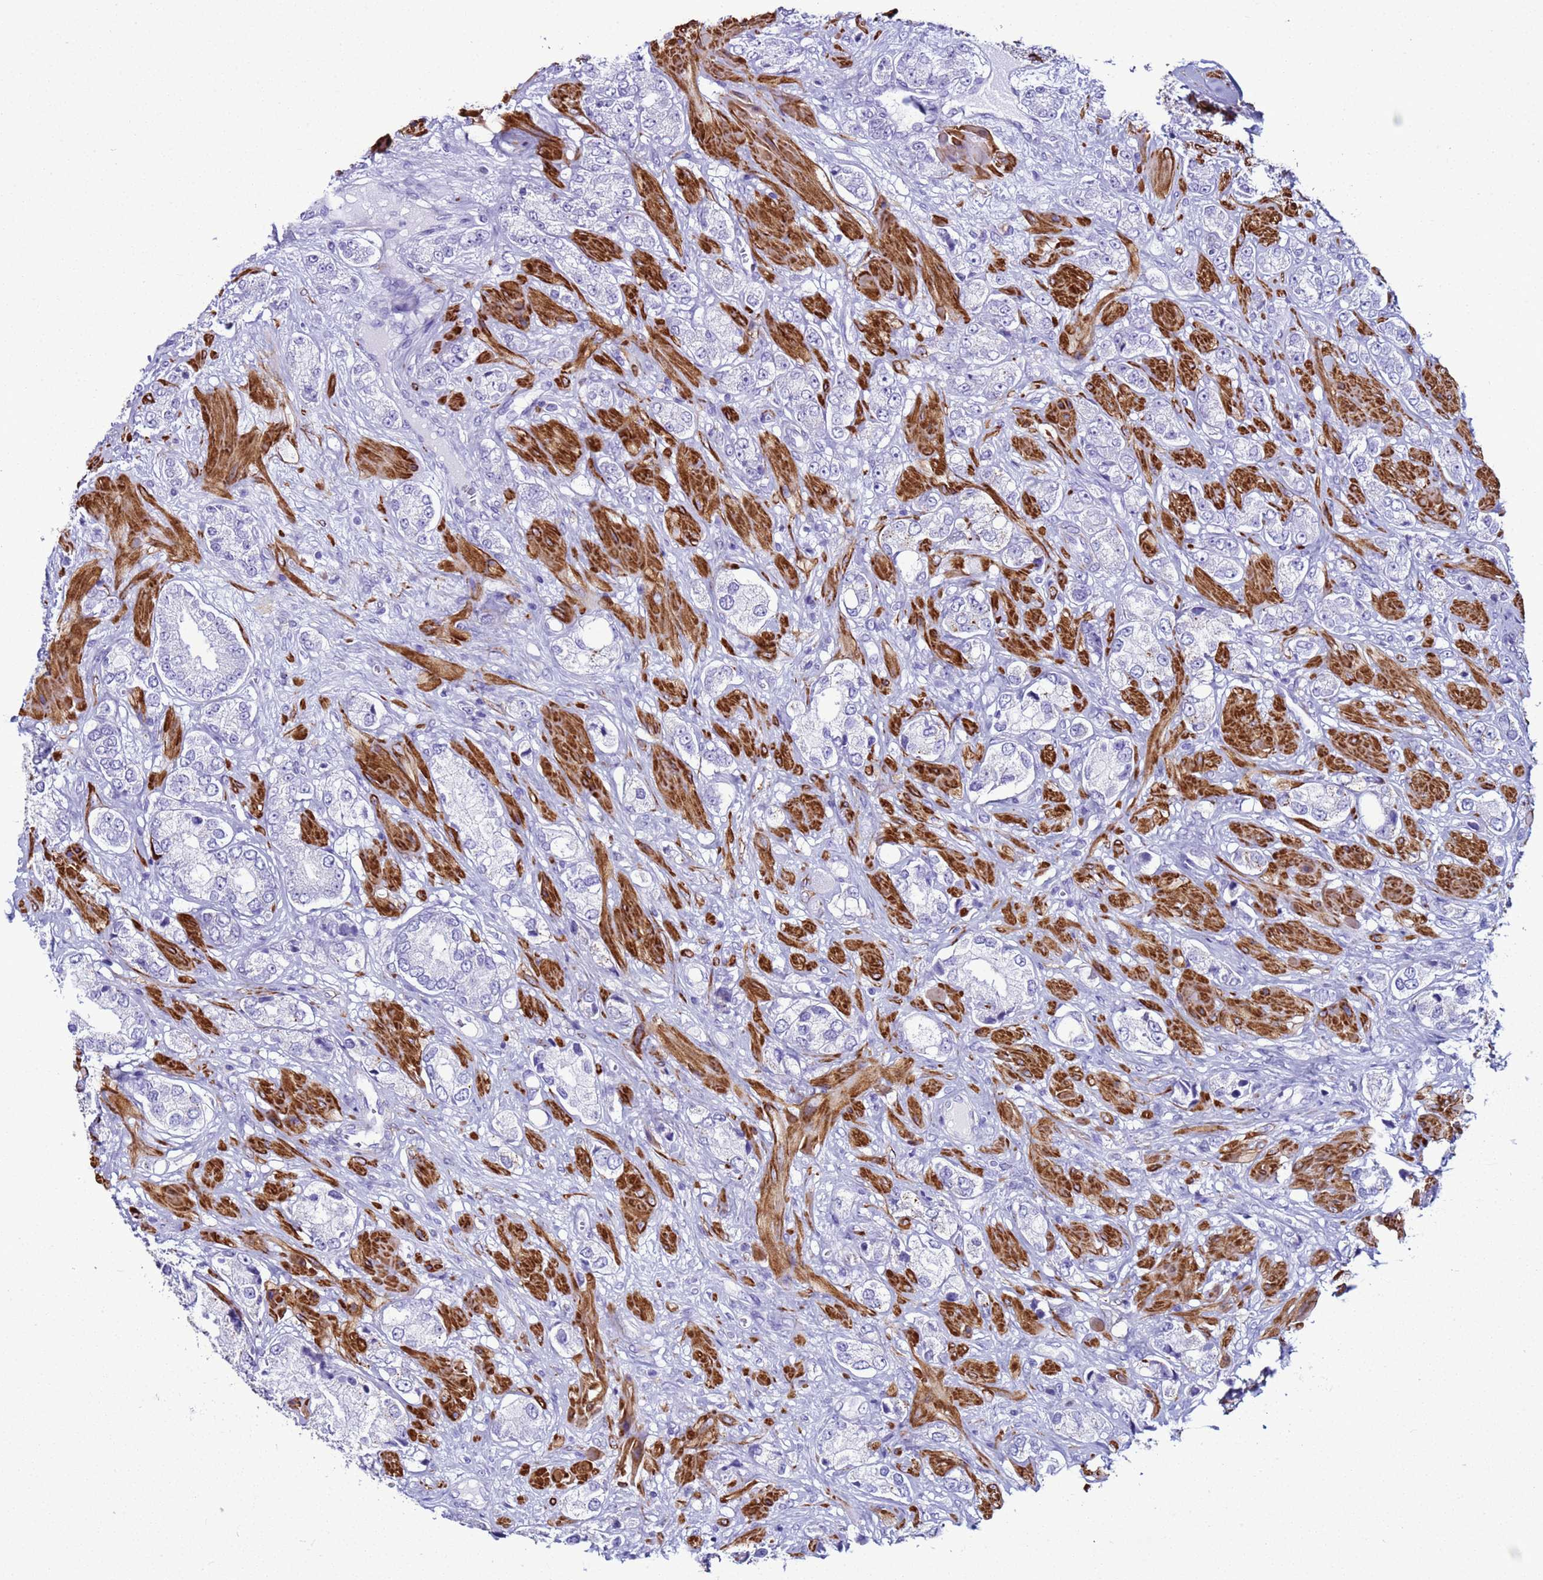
{"staining": {"intensity": "negative", "quantity": "none", "location": "none"}, "tissue": "prostate cancer", "cell_type": "Tumor cells", "image_type": "cancer", "snomed": [{"axis": "morphology", "description": "Adenocarcinoma, High grade"}, {"axis": "topography", "description": "Prostate and seminal vesicle, NOS"}], "caption": "Tumor cells show no significant expression in high-grade adenocarcinoma (prostate).", "gene": "LCMT1", "patient": {"sex": "male", "age": 64}}